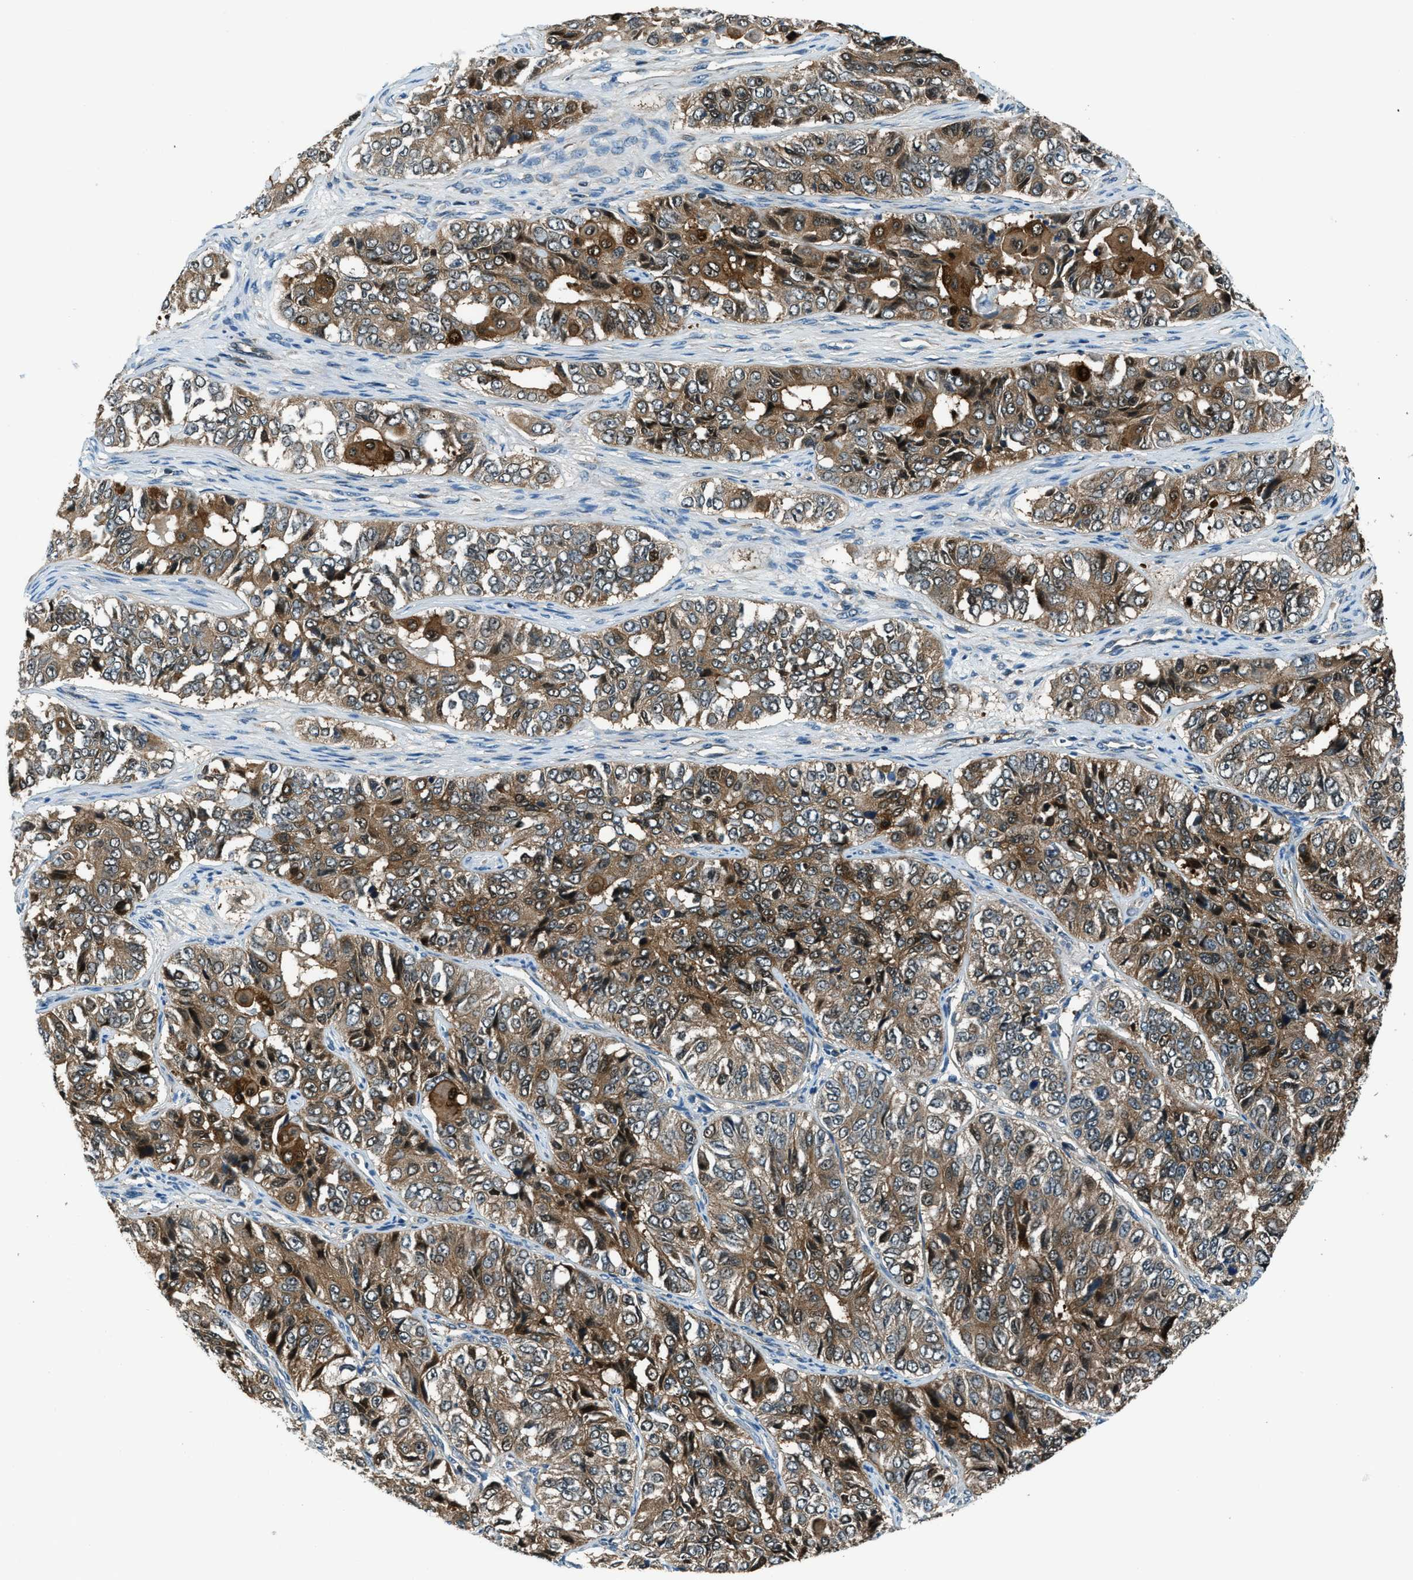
{"staining": {"intensity": "moderate", "quantity": ">75%", "location": "cytoplasmic/membranous"}, "tissue": "ovarian cancer", "cell_type": "Tumor cells", "image_type": "cancer", "snomed": [{"axis": "morphology", "description": "Carcinoma, endometroid"}, {"axis": "topography", "description": "Ovary"}], "caption": "Protein expression by immunohistochemistry (IHC) displays moderate cytoplasmic/membranous positivity in approximately >75% of tumor cells in ovarian cancer. Using DAB (brown) and hematoxylin (blue) stains, captured at high magnification using brightfield microscopy.", "gene": "HEBP2", "patient": {"sex": "female", "age": 51}}